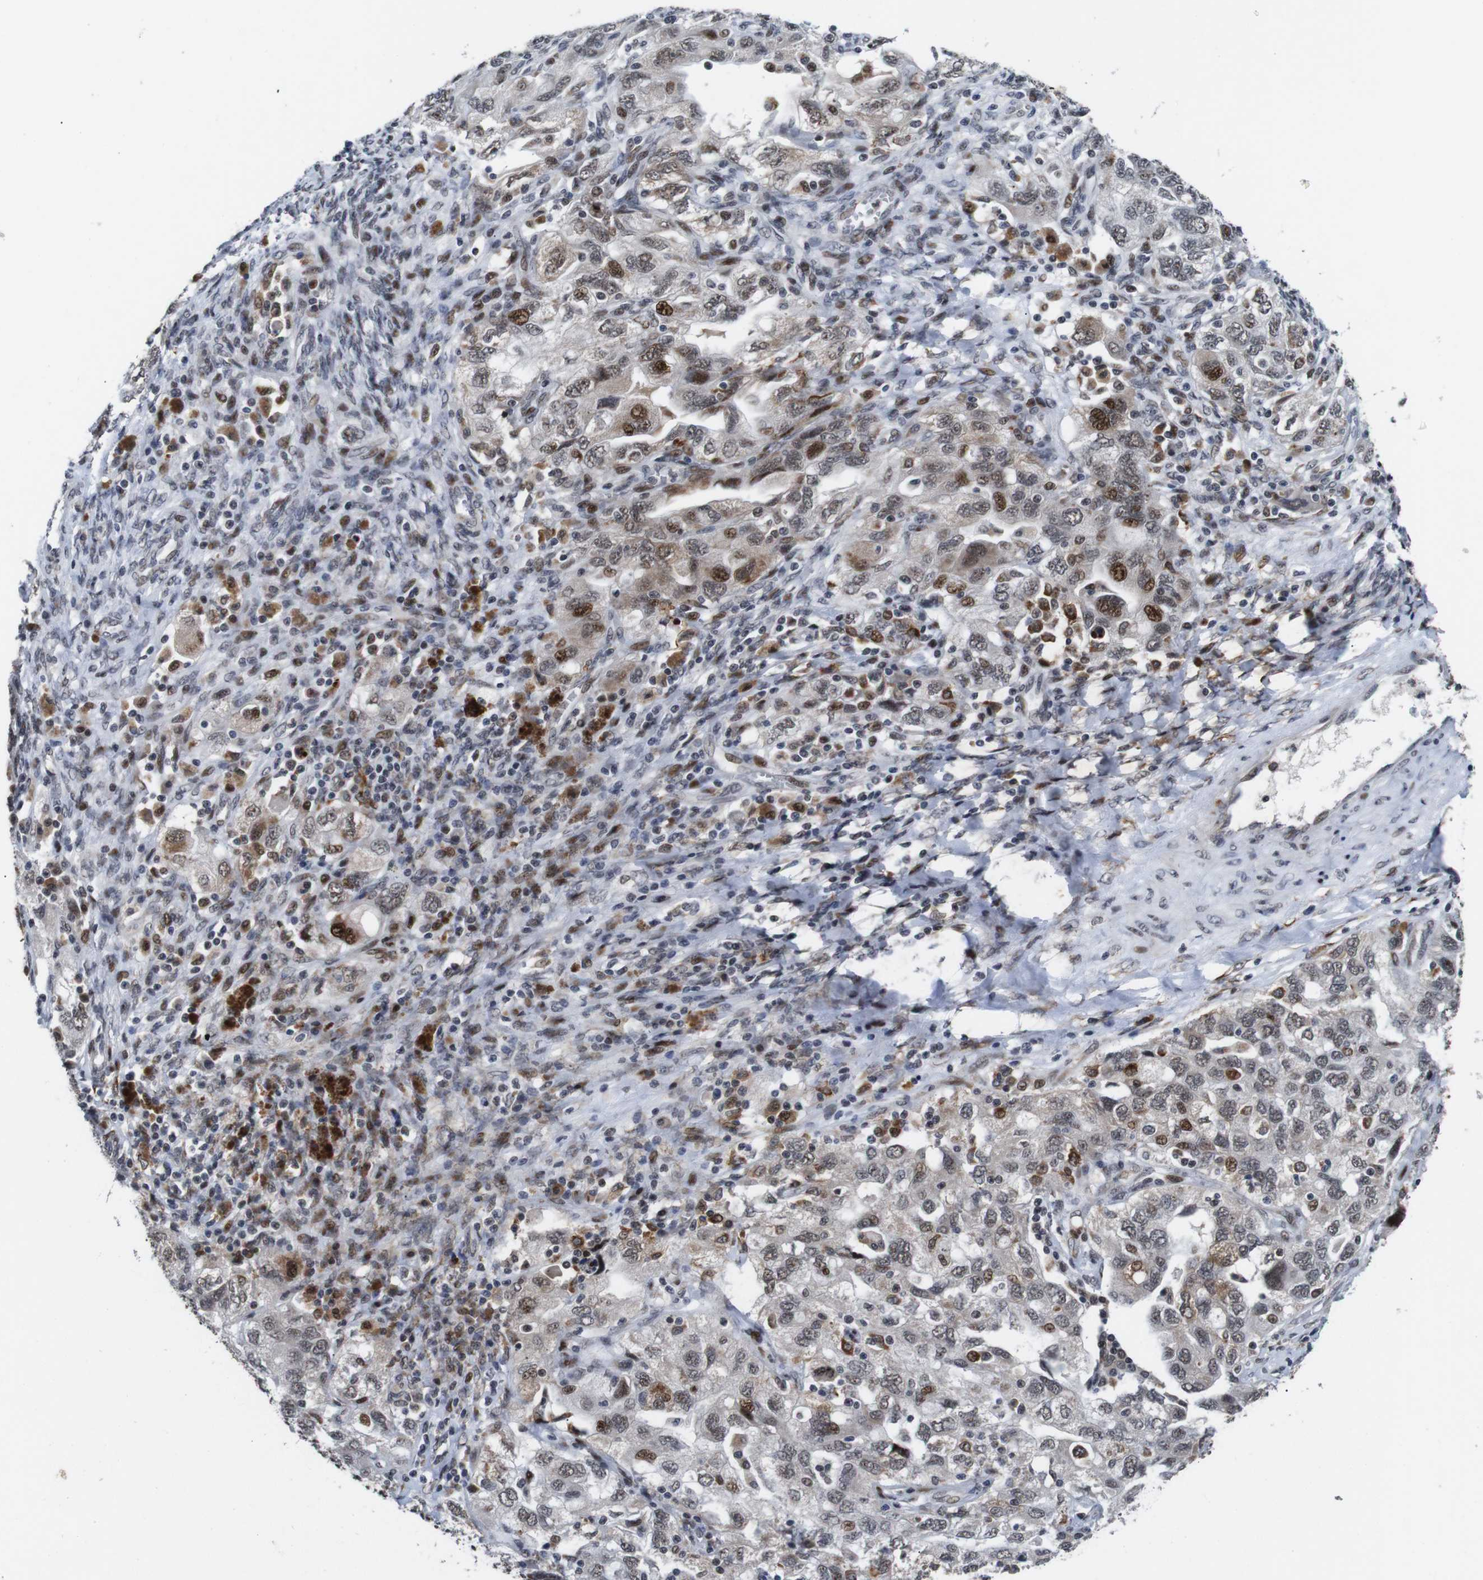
{"staining": {"intensity": "moderate", "quantity": ">75%", "location": "cytoplasmic/membranous,nuclear"}, "tissue": "ovarian cancer", "cell_type": "Tumor cells", "image_type": "cancer", "snomed": [{"axis": "morphology", "description": "Carcinoma, NOS"}, {"axis": "morphology", "description": "Cystadenocarcinoma, serous, NOS"}, {"axis": "topography", "description": "Ovary"}], "caption": "Approximately >75% of tumor cells in human ovarian cancer exhibit moderate cytoplasmic/membranous and nuclear protein positivity as visualized by brown immunohistochemical staining.", "gene": "EIF4G1", "patient": {"sex": "female", "age": 69}}